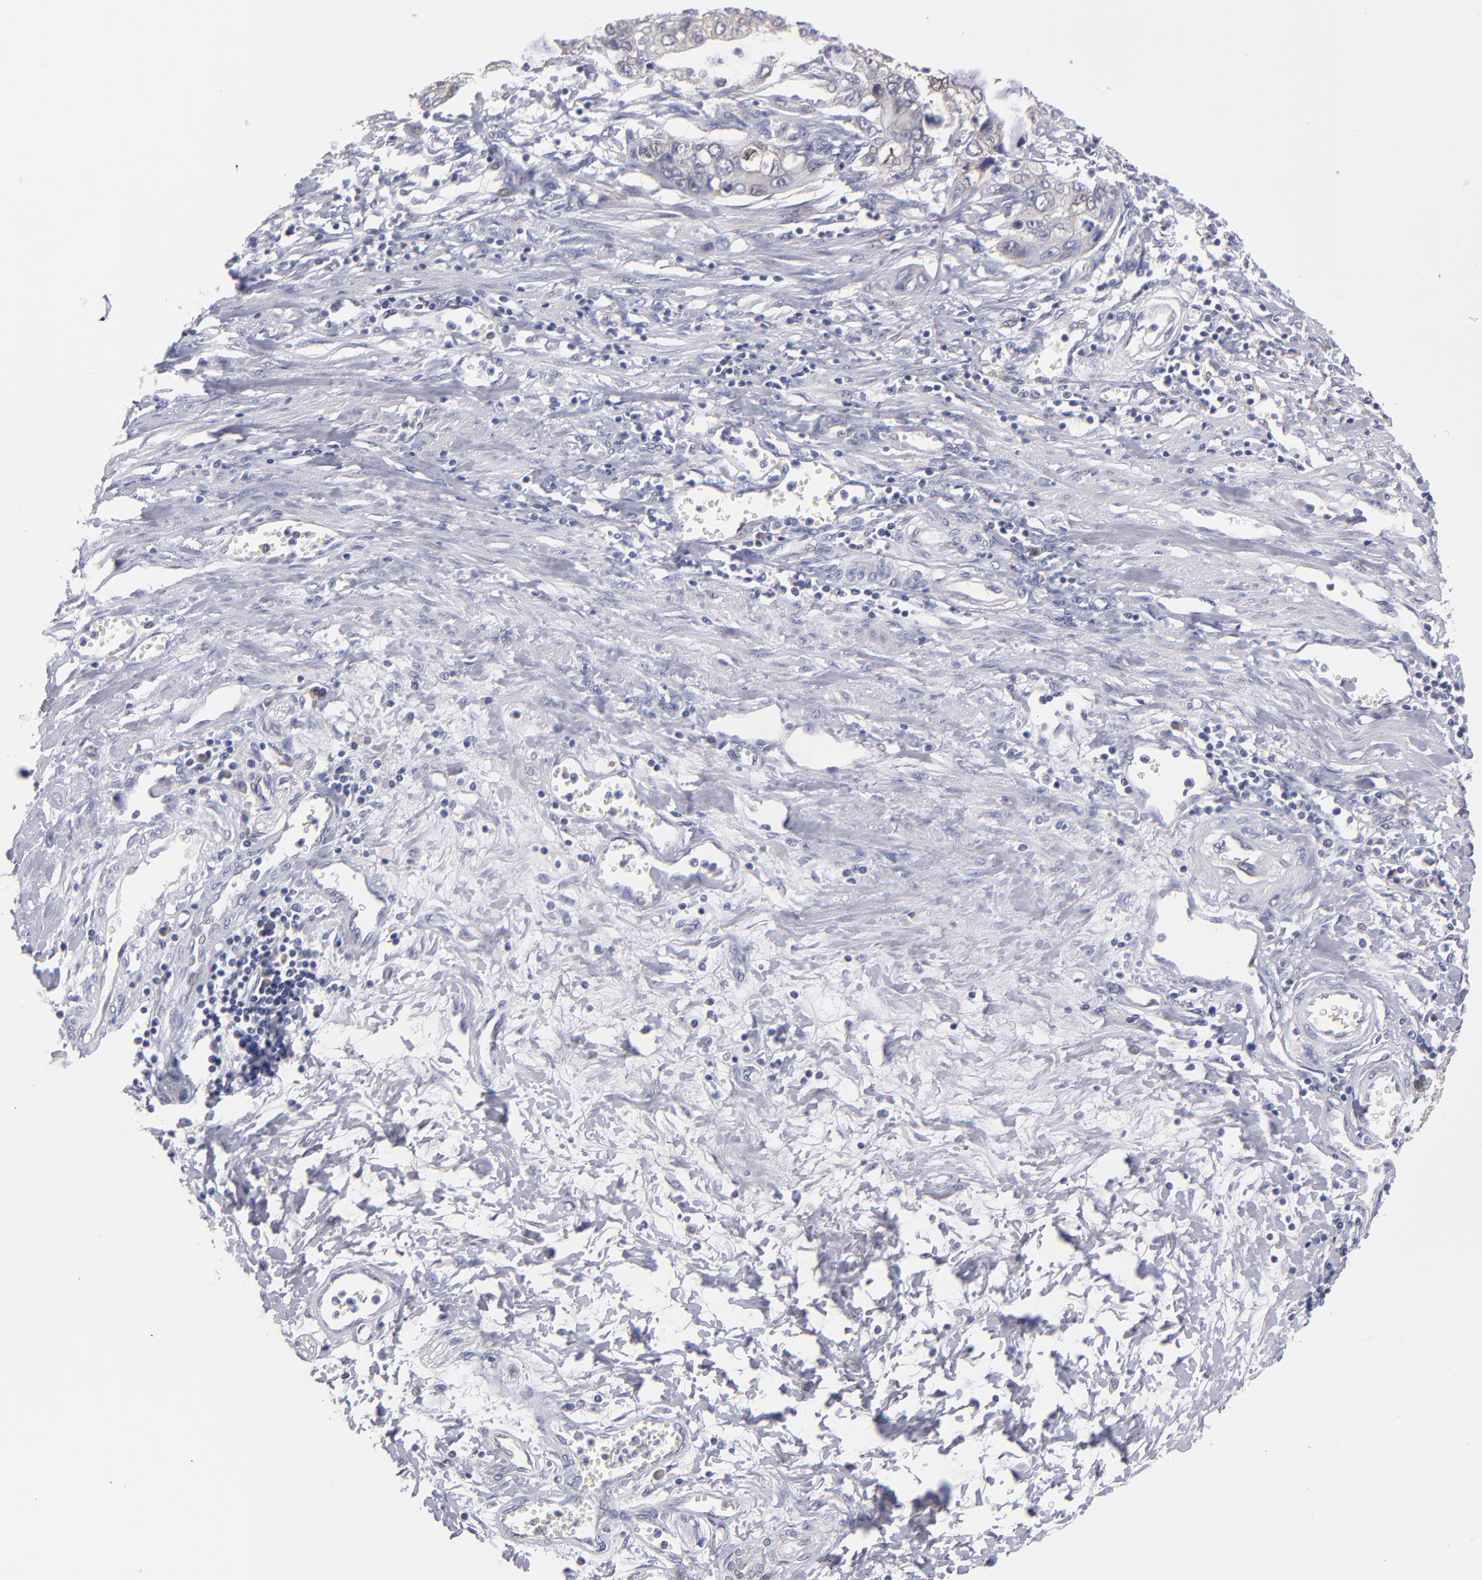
{"staining": {"intensity": "weak", "quantity": ">75%", "location": "cytoplasmic/membranous"}, "tissue": "stomach cancer", "cell_type": "Tumor cells", "image_type": "cancer", "snomed": [{"axis": "morphology", "description": "Adenocarcinoma, NOS"}, {"axis": "topography", "description": "Stomach, upper"}], "caption": "IHC staining of adenocarcinoma (stomach), which exhibits low levels of weak cytoplasmic/membranous expression in about >75% of tumor cells indicating weak cytoplasmic/membranous protein staining. The staining was performed using DAB (brown) for protein detection and nuclei were counterstained in hematoxylin (blue).", "gene": "EIF3L", "patient": {"sex": "female", "age": 52}}